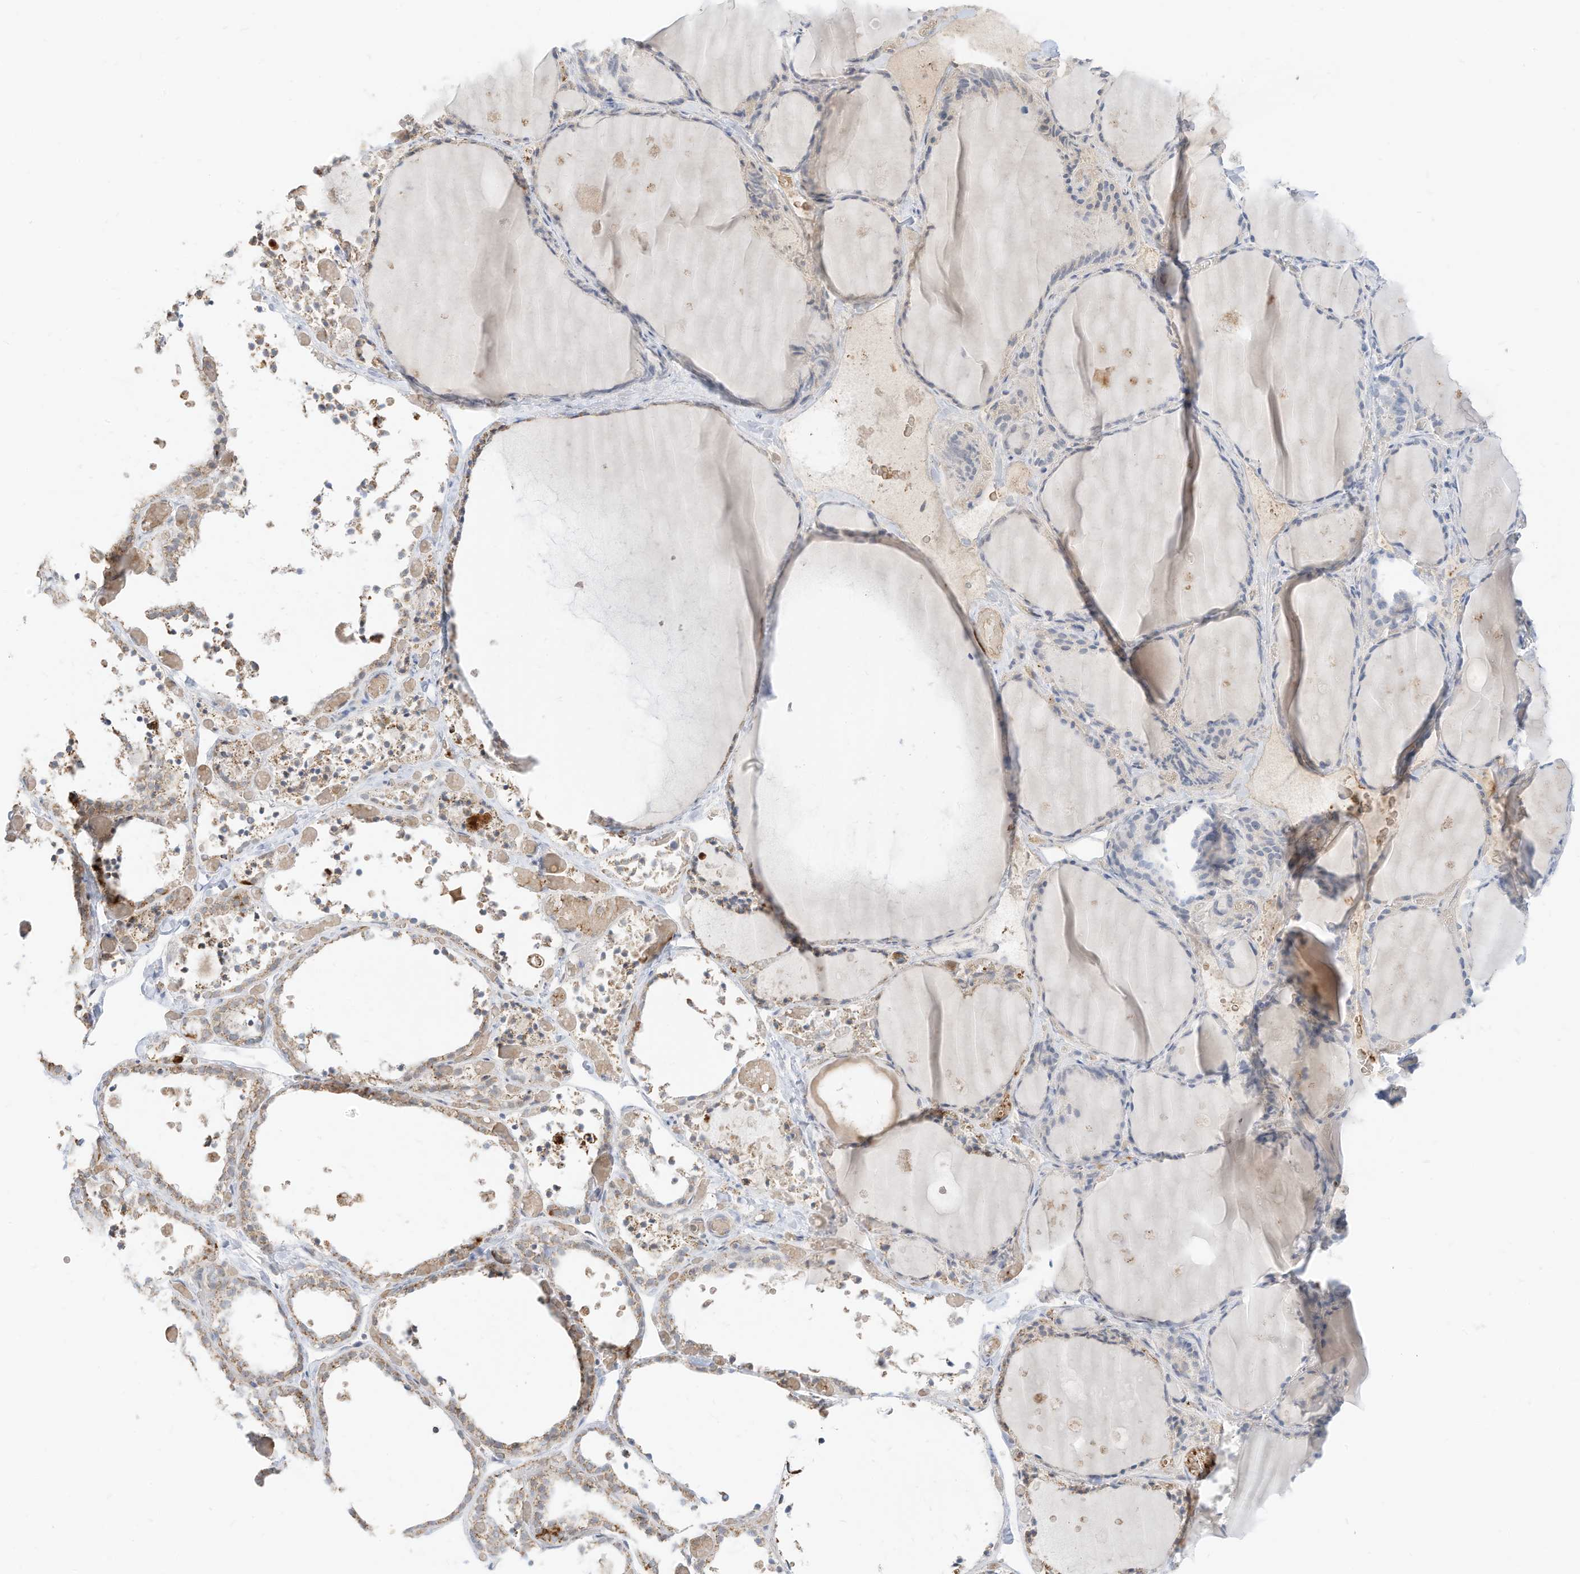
{"staining": {"intensity": "moderate", "quantity": "25%-75%", "location": "cytoplasmic/membranous"}, "tissue": "thyroid gland", "cell_type": "Glandular cells", "image_type": "normal", "snomed": [{"axis": "morphology", "description": "Normal tissue, NOS"}, {"axis": "topography", "description": "Thyroid gland"}], "caption": "About 25%-75% of glandular cells in unremarkable human thyroid gland display moderate cytoplasmic/membranous protein staining as visualized by brown immunohistochemical staining.", "gene": "MTUS2", "patient": {"sex": "female", "age": 44}}